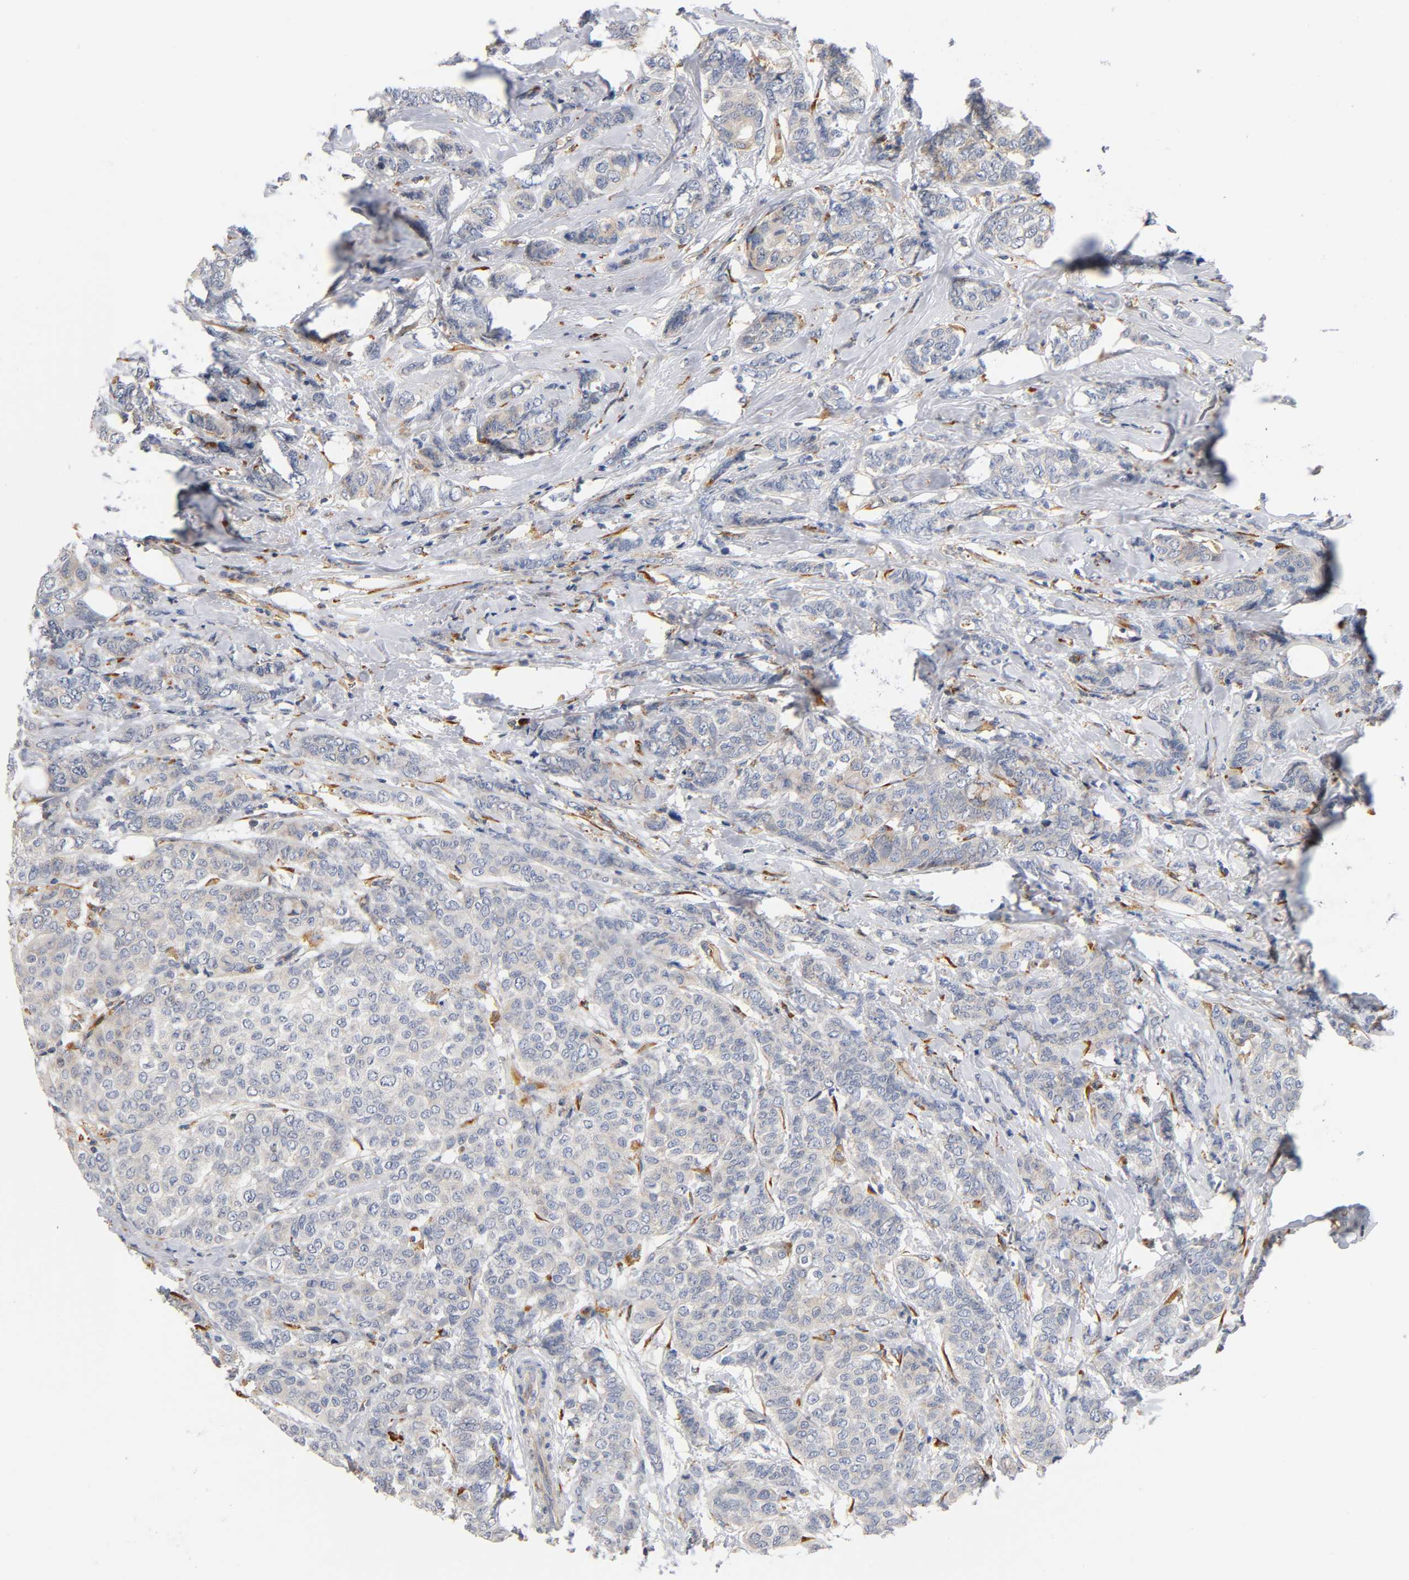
{"staining": {"intensity": "negative", "quantity": "none", "location": "none"}, "tissue": "breast cancer", "cell_type": "Tumor cells", "image_type": "cancer", "snomed": [{"axis": "morphology", "description": "Lobular carcinoma"}, {"axis": "topography", "description": "Breast"}], "caption": "High magnification brightfield microscopy of lobular carcinoma (breast) stained with DAB (3,3'-diaminobenzidine) (brown) and counterstained with hematoxylin (blue): tumor cells show no significant expression. Brightfield microscopy of immunohistochemistry stained with DAB (3,3'-diaminobenzidine) (brown) and hematoxylin (blue), captured at high magnification.", "gene": "UCKL1", "patient": {"sex": "female", "age": 60}}